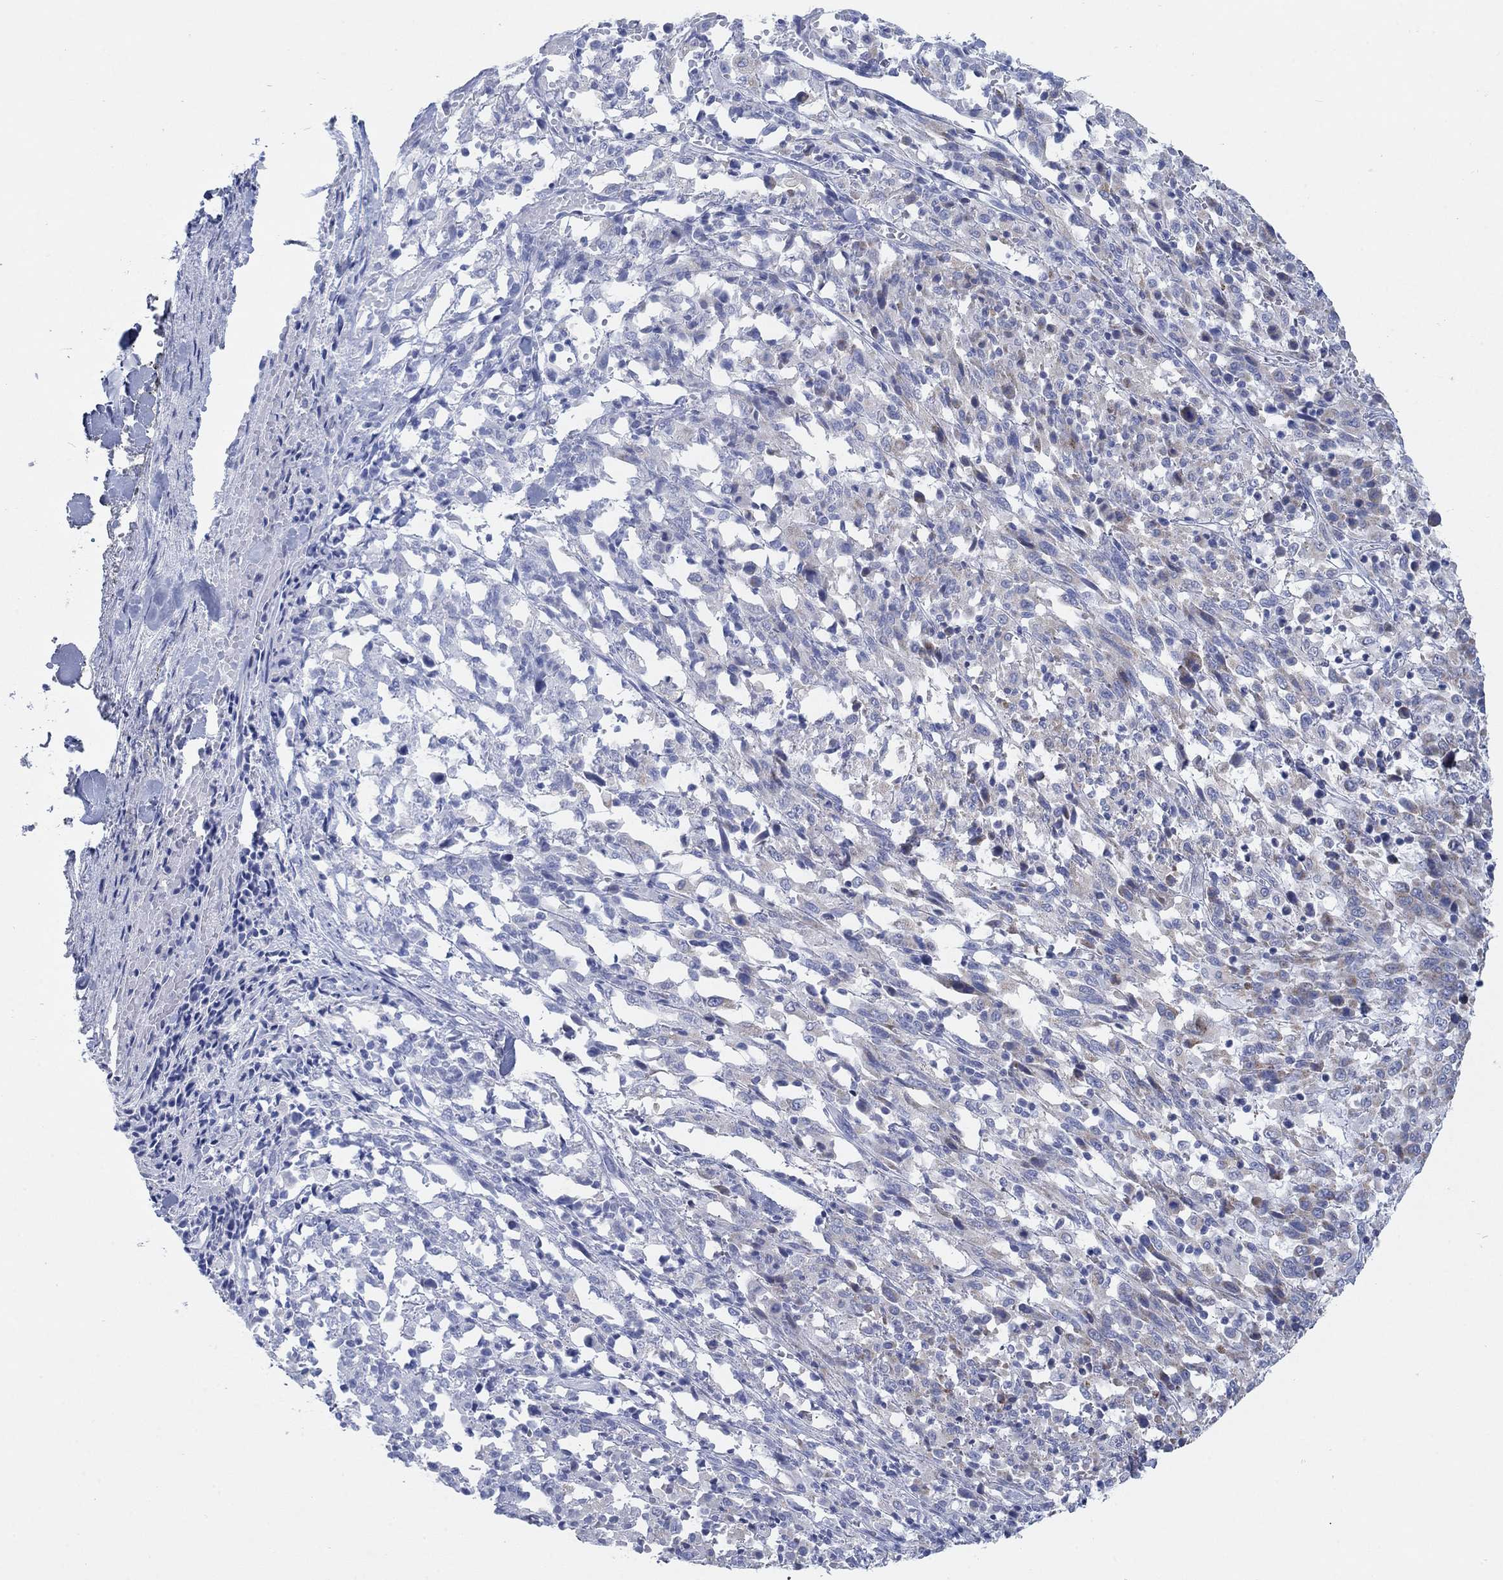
{"staining": {"intensity": "negative", "quantity": "none", "location": "none"}, "tissue": "melanoma", "cell_type": "Tumor cells", "image_type": "cancer", "snomed": [{"axis": "morphology", "description": "Malignant melanoma, NOS"}, {"axis": "topography", "description": "Skin"}], "caption": "Immunohistochemistry (IHC) histopathology image of human malignant melanoma stained for a protein (brown), which exhibits no positivity in tumor cells. (DAB immunohistochemistry (IHC), high magnification).", "gene": "SCCPDH", "patient": {"sex": "female", "age": 91}}